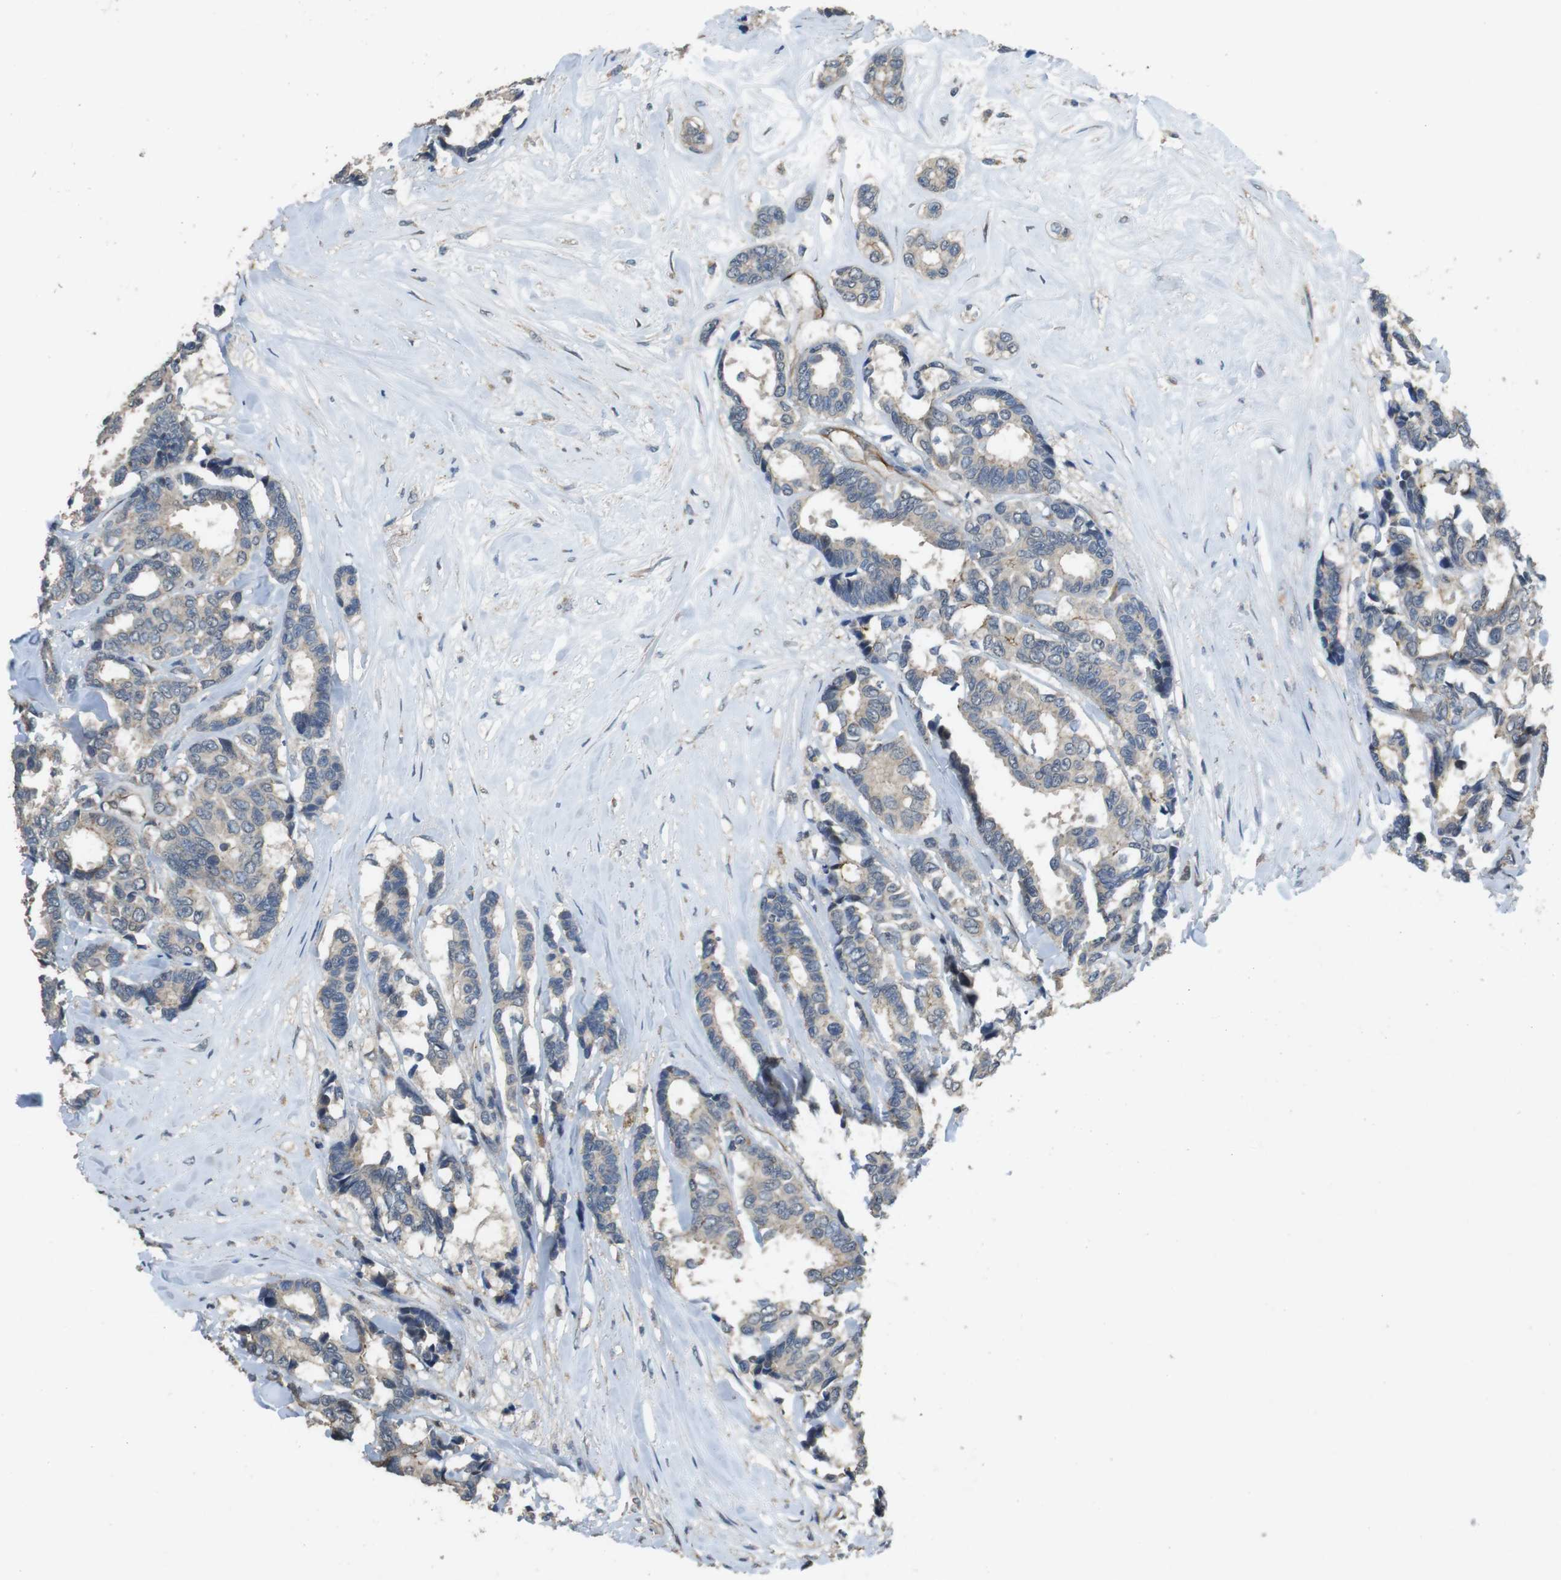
{"staining": {"intensity": "weak", "quantity": "25%-75%", "location": "cytoplasmic/membranous"}, "tissue": "breast cancer", "cell_type": "Tumor cells", "image_type": "cancer", "snomed": [{"axis": "morphology", "description": "Duct carcinoma"}, {"axis": "topography", "description": "Breast"}], "caption": "Immunohistochemical staining of breast cancer reveals low levels of weak cytoplasmic/membranous expression in about 25%-75% of tumor cells.", "gene": "CLDN7", "patient": {"sex": "female", "age": 87}}